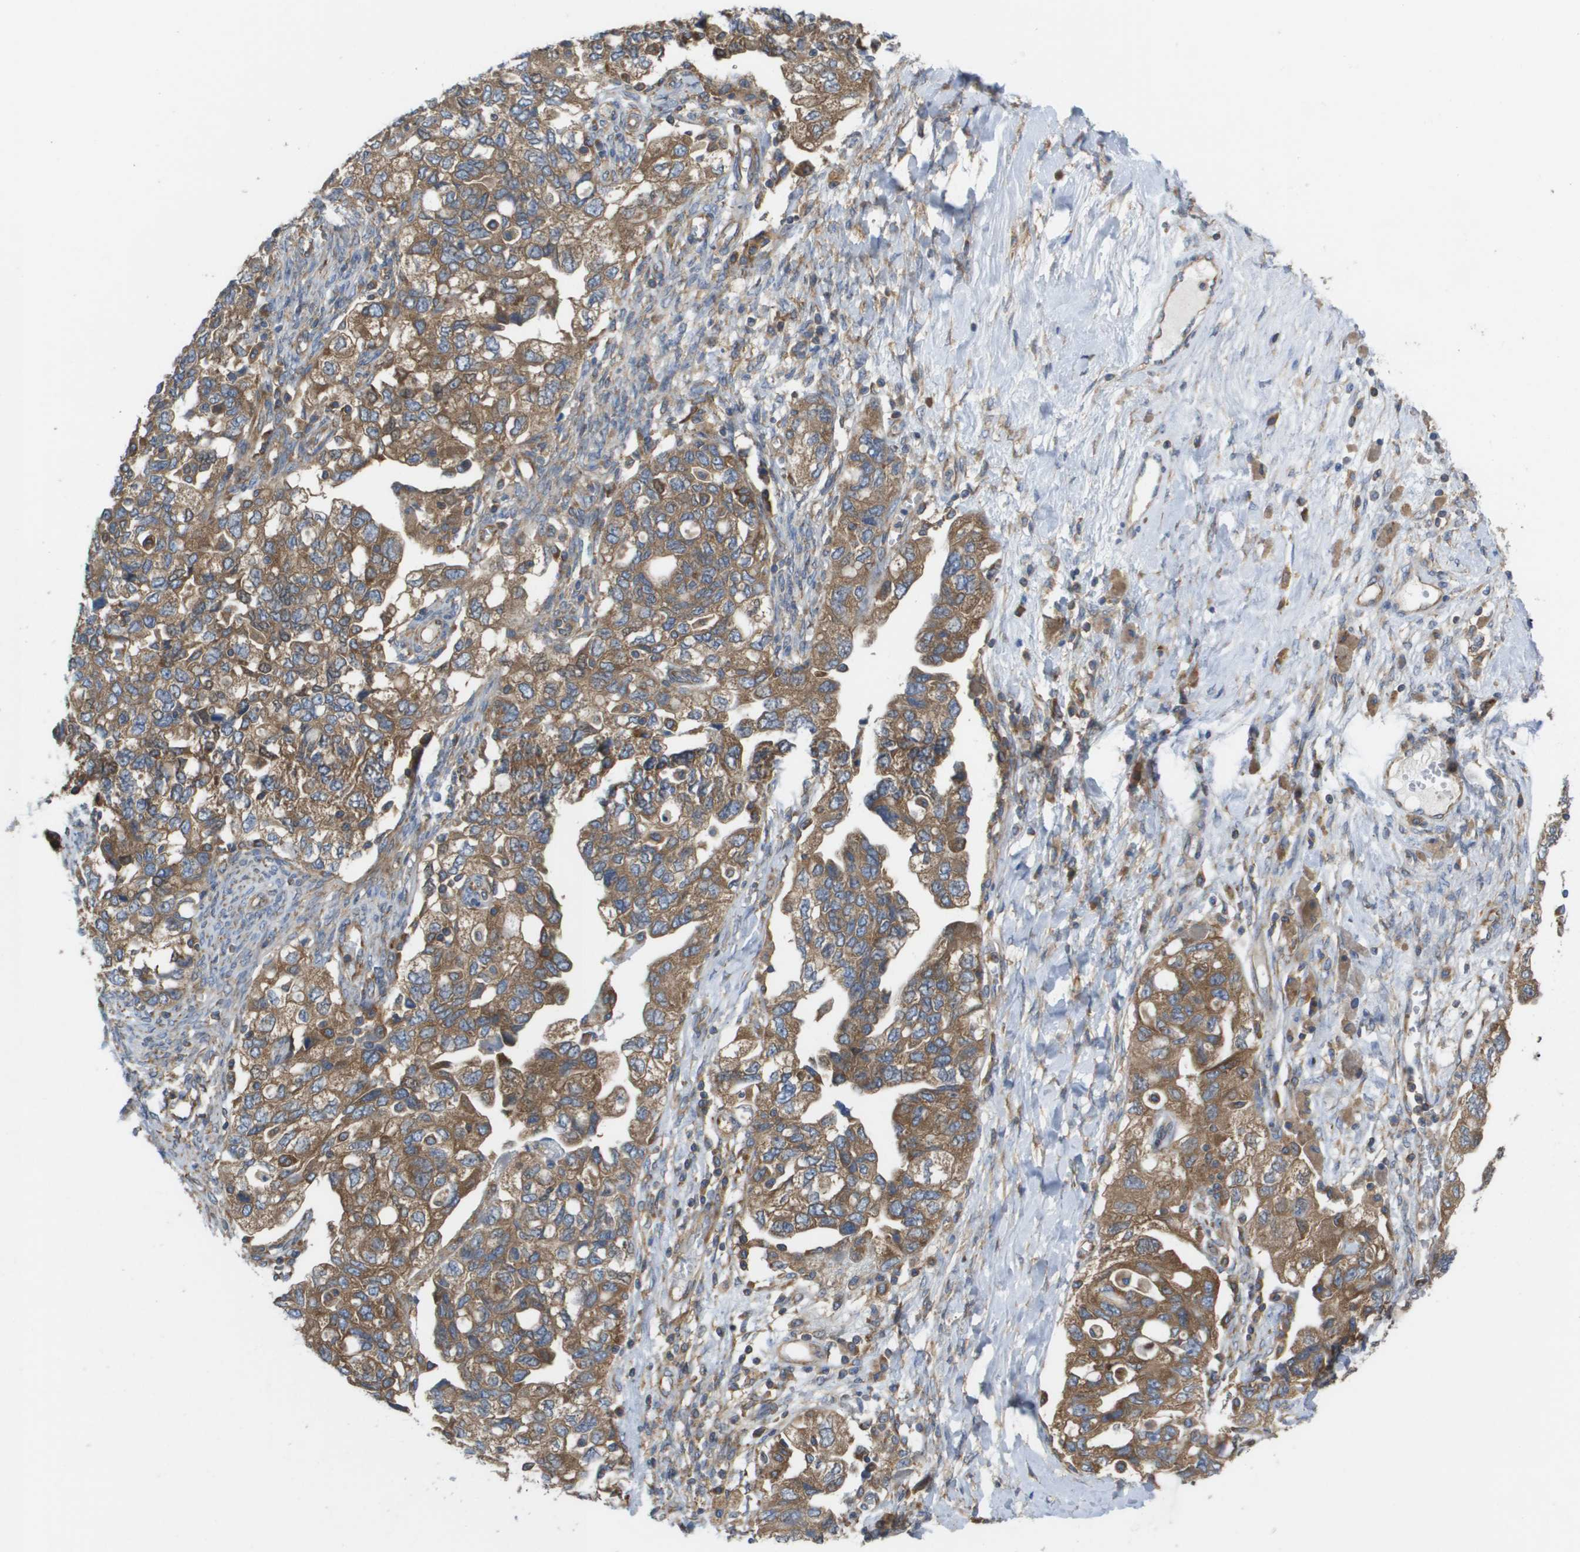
{"staining": {"intensity": "moderate", "quantity": ">75%", "location": "cytoplasmic/membranous"}, "tissue": "ovarian cancer", "cell_type": "Tumor cells", "image_type": "cancer", "snomed": [{"axis": "morphology", "description": "Carcinoma, NOS"}, {"axis": "morphology", "description": "Cystadenocarcinoma, serous, NOS"}, {"axis": "topography", "description": "Ovary"}], "caption": "Ovarian serous cystadenocarcinoma stained for a protein (brown) displays moderate cytoplasmic/membranous positive staining in approximately >75% of tumor cells.", "gene": "EIF4G2", "patient": {"sex": "female", "age": 69}}